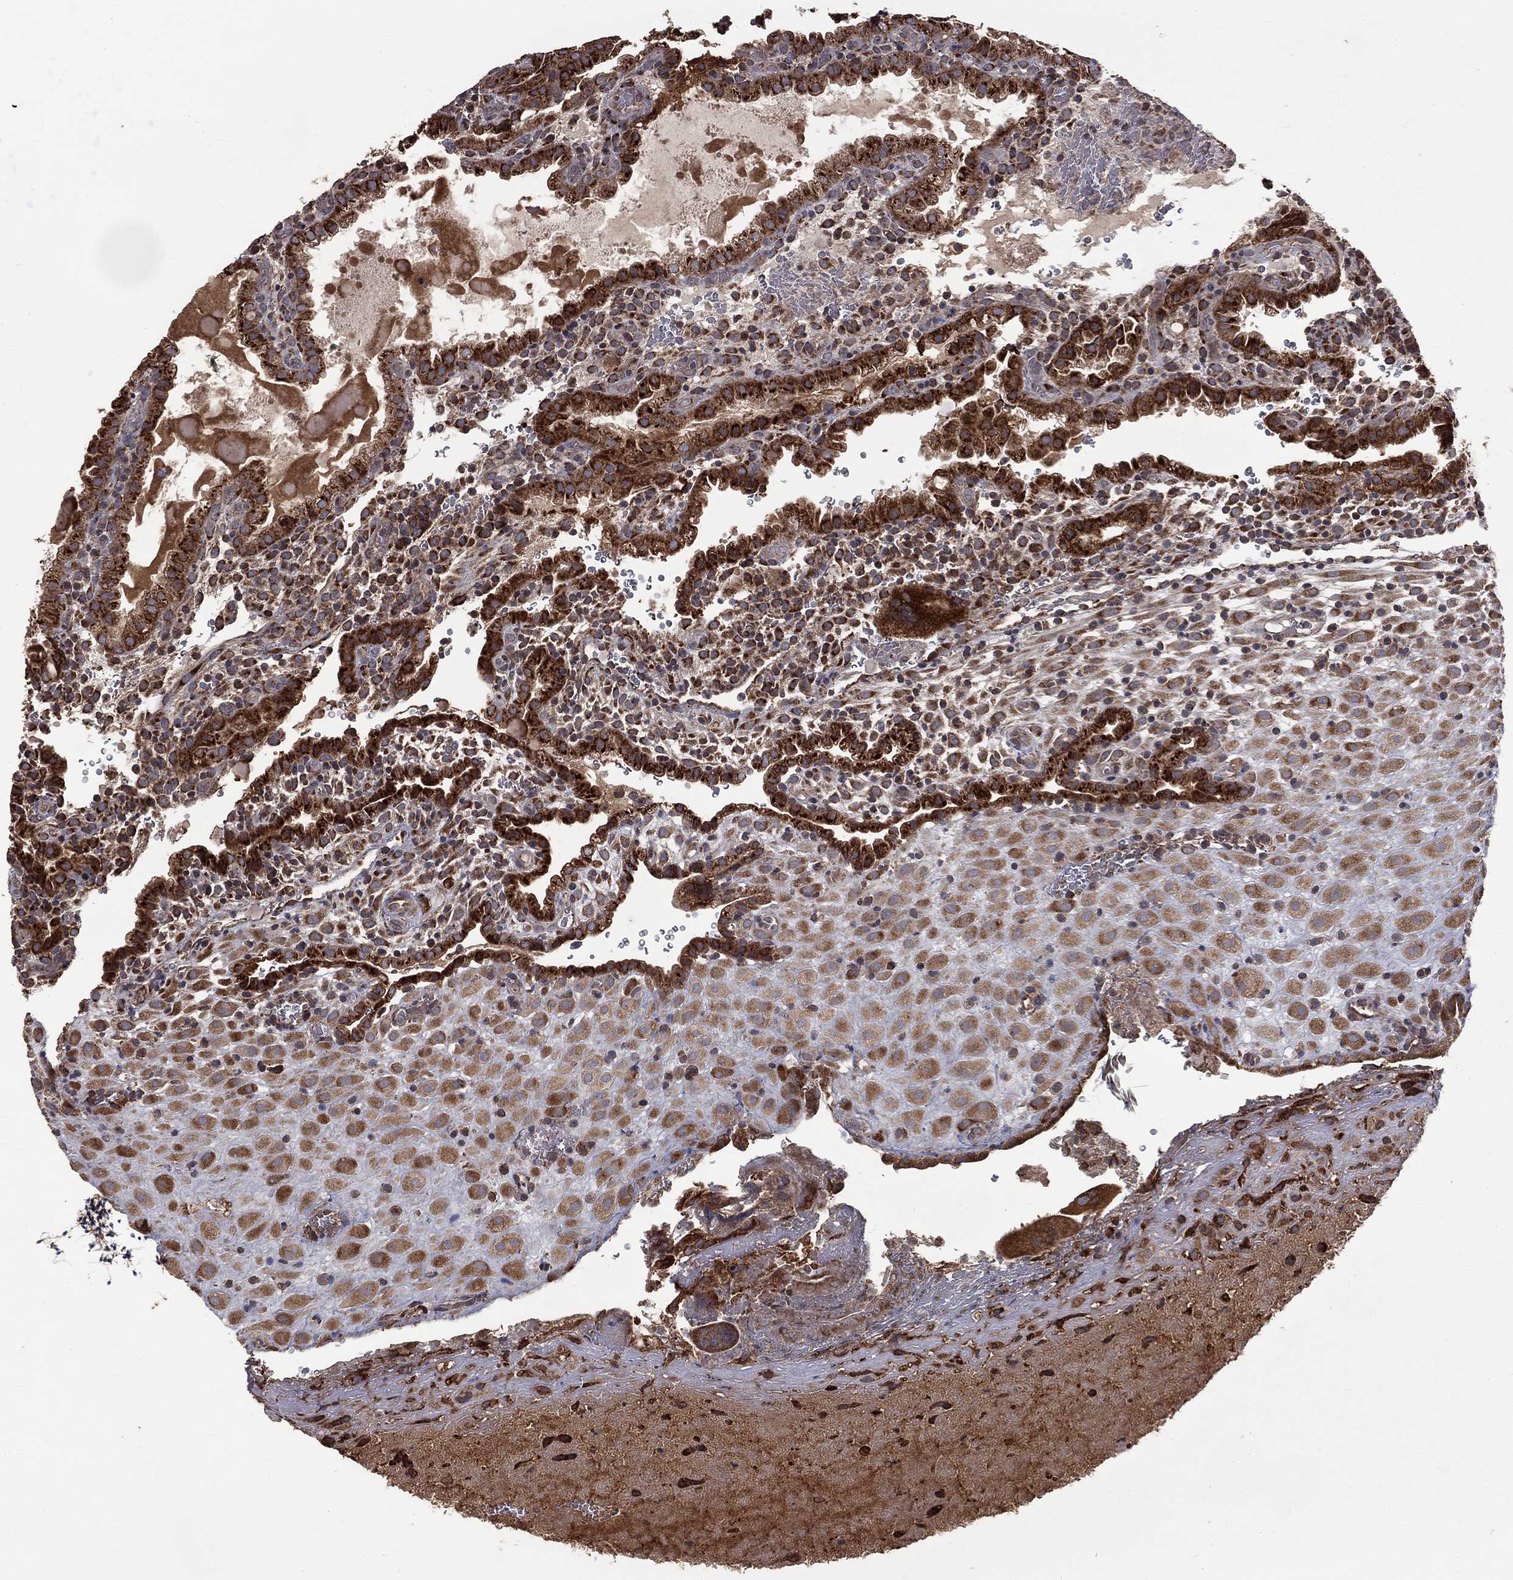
{"staining": {"intensity": "moderate", "quantity": ">75%", "location": "cytoplasmic/membranous"}, "tissue": "placenta", "cell_type": "Decidual cells", "image_type": "normal", "snomed": [{"axis": "morphology", "description": "Normal tissue, NOS"}, {"axis": "topography", "description": "Placenta"}], "caption": "Immunohistochemical staining of benign placenta shows medium levels of moderate cytoplasmic/membranous expression in approximately >75% of decidual cells. (Brightfield microscopy of DAB IHC at high magnification).", "gene": "OLFML1", "patient": {"sex": "female", "age": 19}}